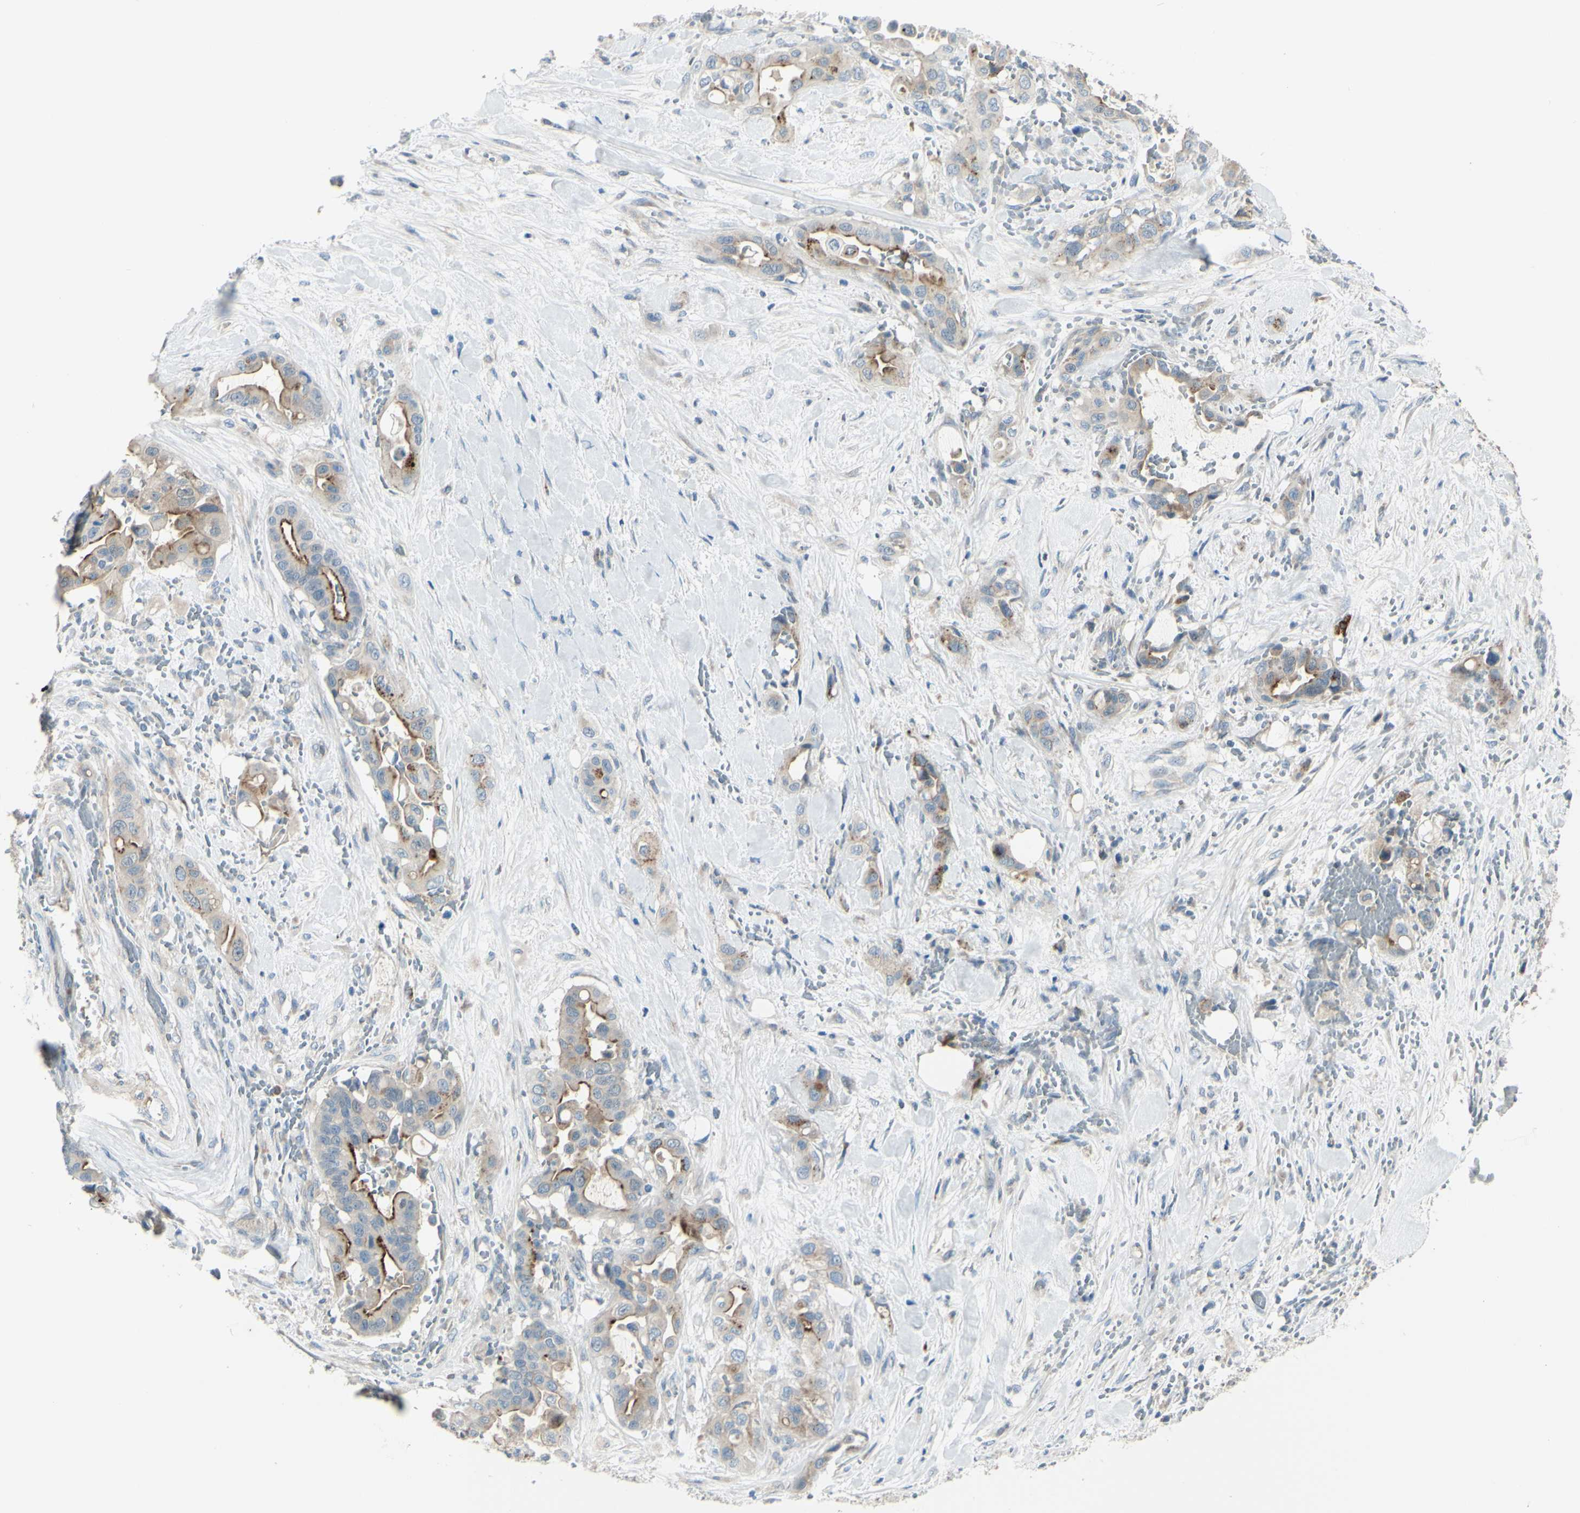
{"staining": {"intensity": "moderate", "quantity": "<25%", "location": "cytoplasmic/membranous"}, "tissue": "liver cancer", "cell_type": "Tumor cells", "image_type": "cancer", "snomed": [{"axis": "morphology", "description": "Cholangiocarcinoma"}, {"axis": "topography", "description": "Liver"}], "caption": "About <25% of tumor cells in liver cholangiocarcinoma exhibit moderate cytoplasmic/membranous protein staining as visualized by brown immunohistochemical staining.", "gene": "LMTK2", "patient": {"sex": "female", "age": 61}}